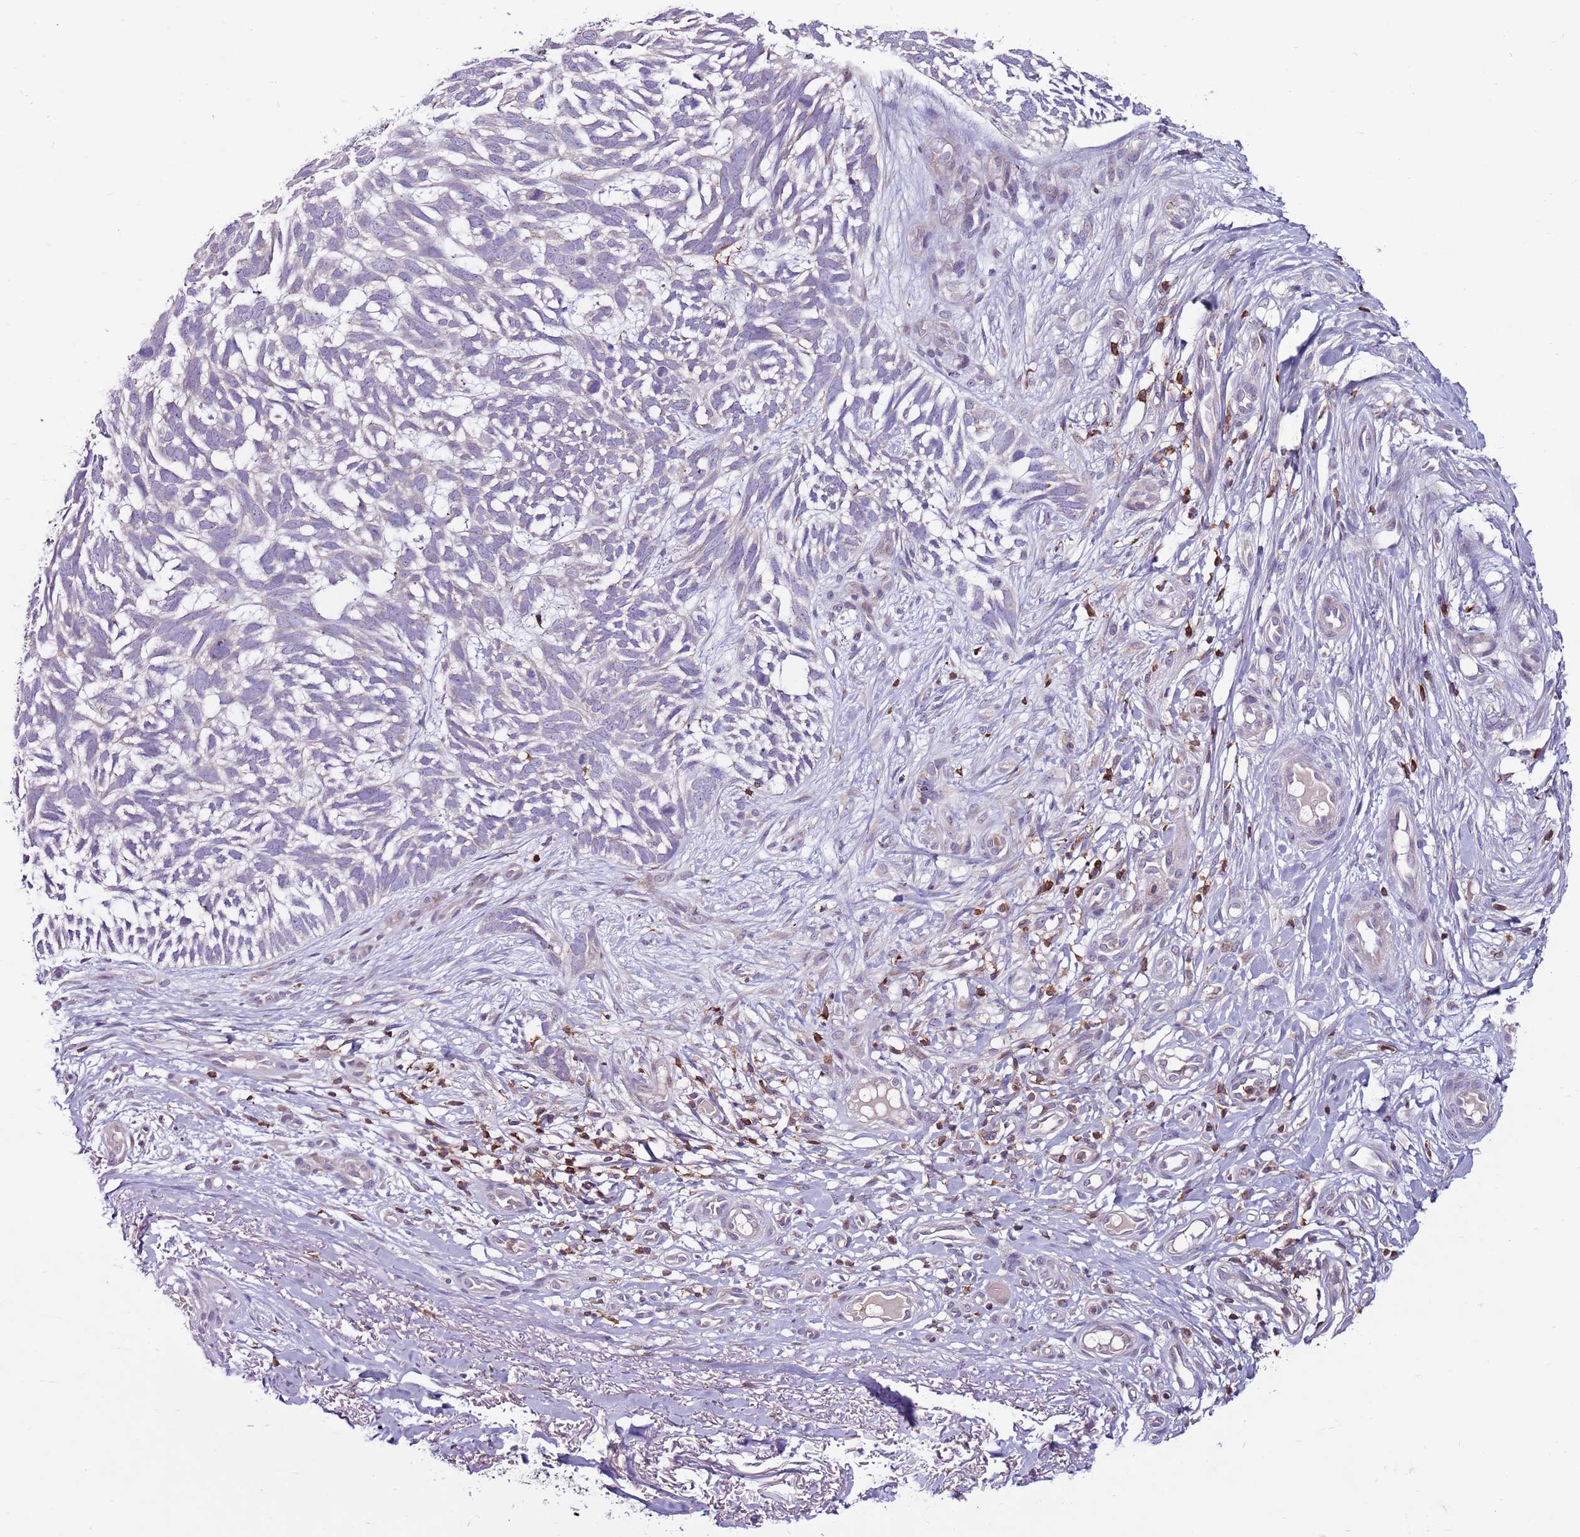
{"staining": {"intensity": "negative", "quantity": "none", "location": "none"}, "tissue": "skin cancer", "cell_type": "Tumor cells", "image_type": "cancer", "snomed": [{"axis": "morphology", "description": "Basal cell carcinoma"}, {"axis": "topography", "description": "Skin"}], "caption": "The micrograph displays no significant staining in tumor cells of basal cell carcinoma (skin).", "gene": "ZSWIM1", "patient": {"sex": "male", "age": 88}}